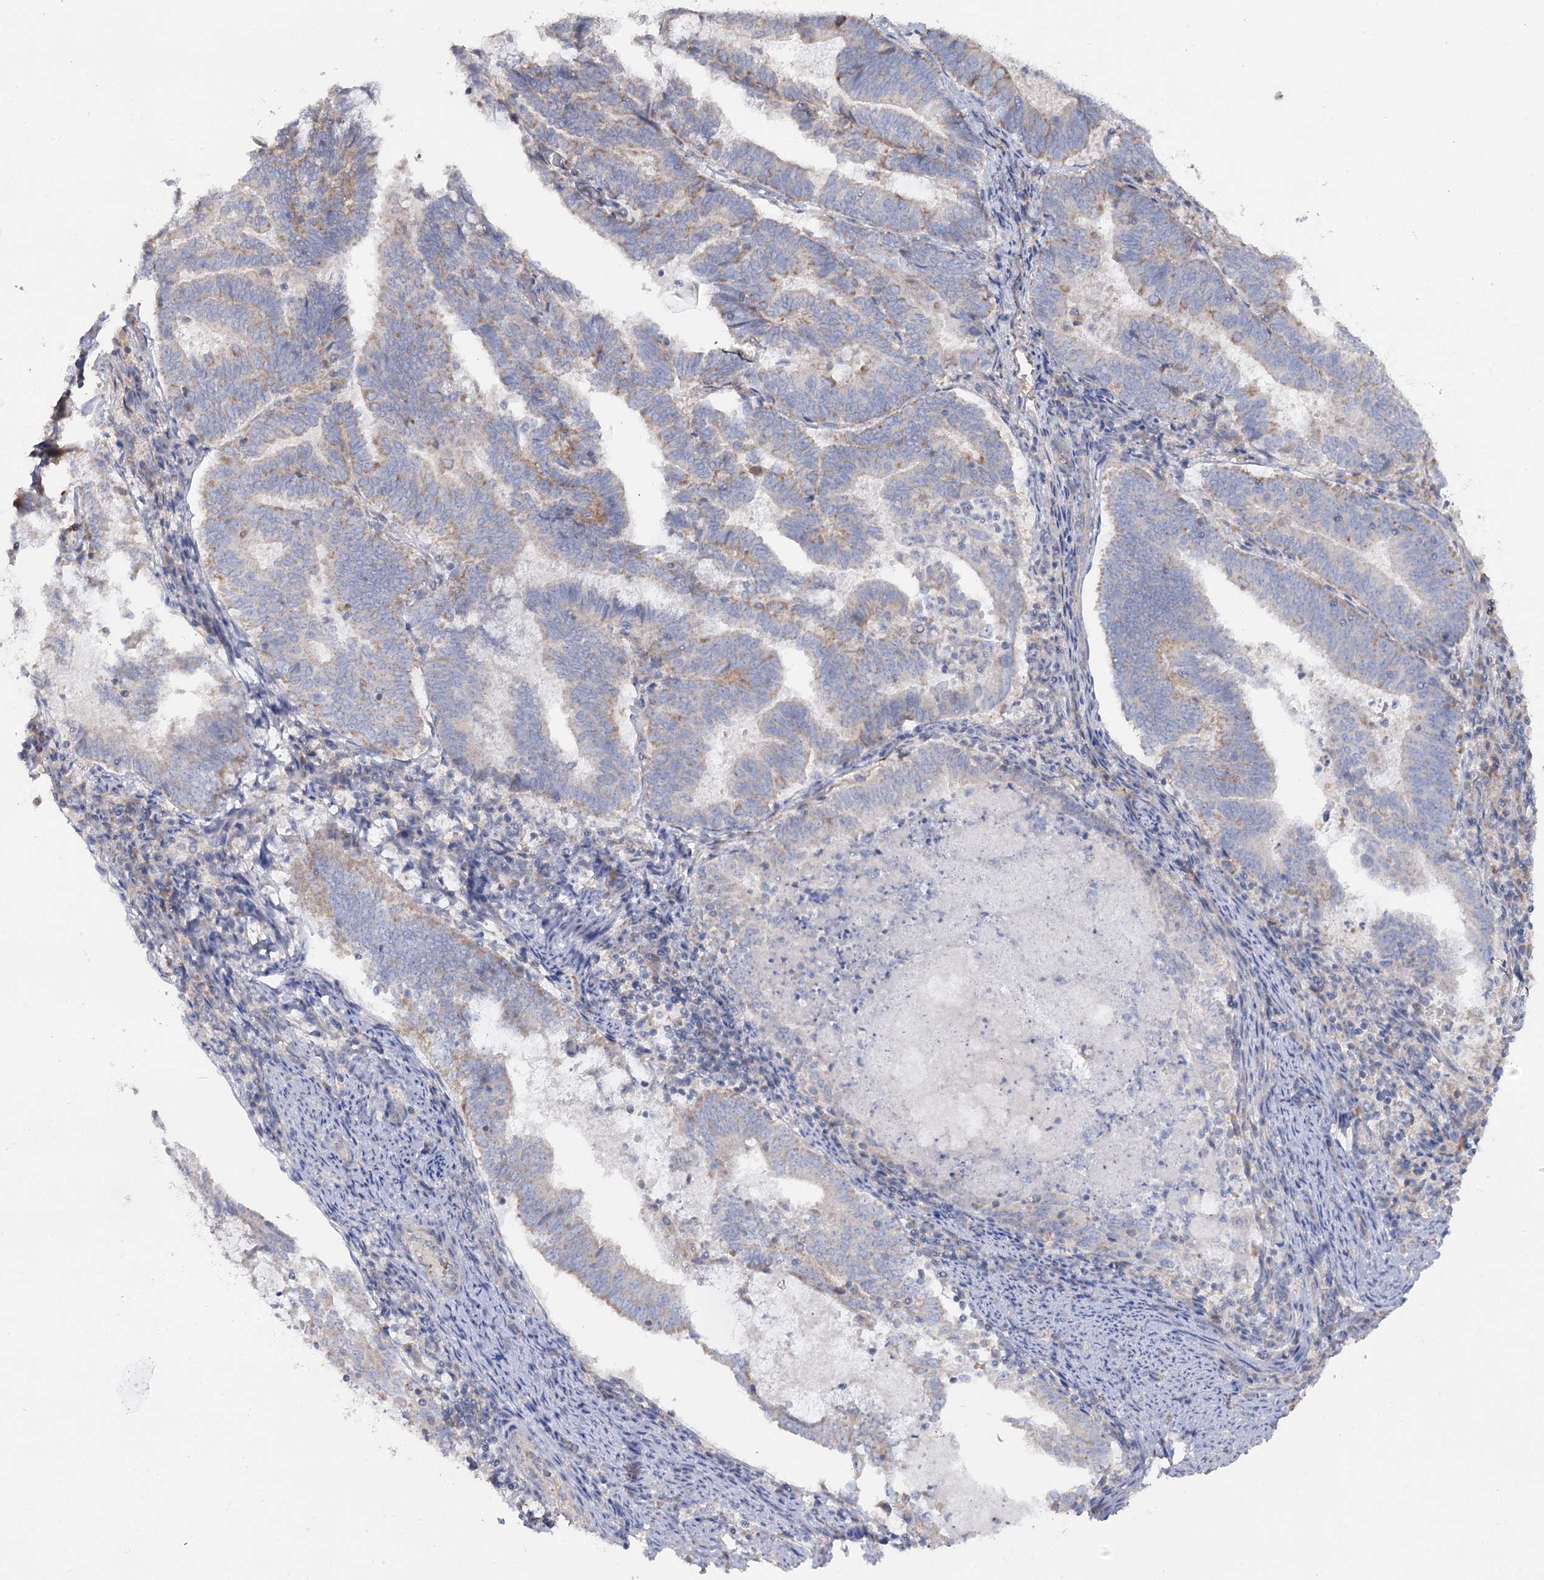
{"staining": {"intensity": "weak", "quantity": "<25%", "location": "cytoplasmic/membranous"}, "tissue": "endometrial cancer", "cell_type": "Tumor cells", "image_type": "cancer", "snomed": [{"axis": "morphology", "description": "Adenocarcinoma, NOS"}, {"axis": "topography", "description": "Endometrium"}], "caption": "A high-resolution image shows immunohistochemistry staining of endometrial adenocarcinoma, which demonstrates no significant staining in tumor cells.", "gene": "TMEM187", "patient": {"sex": "female", "age": 80}}